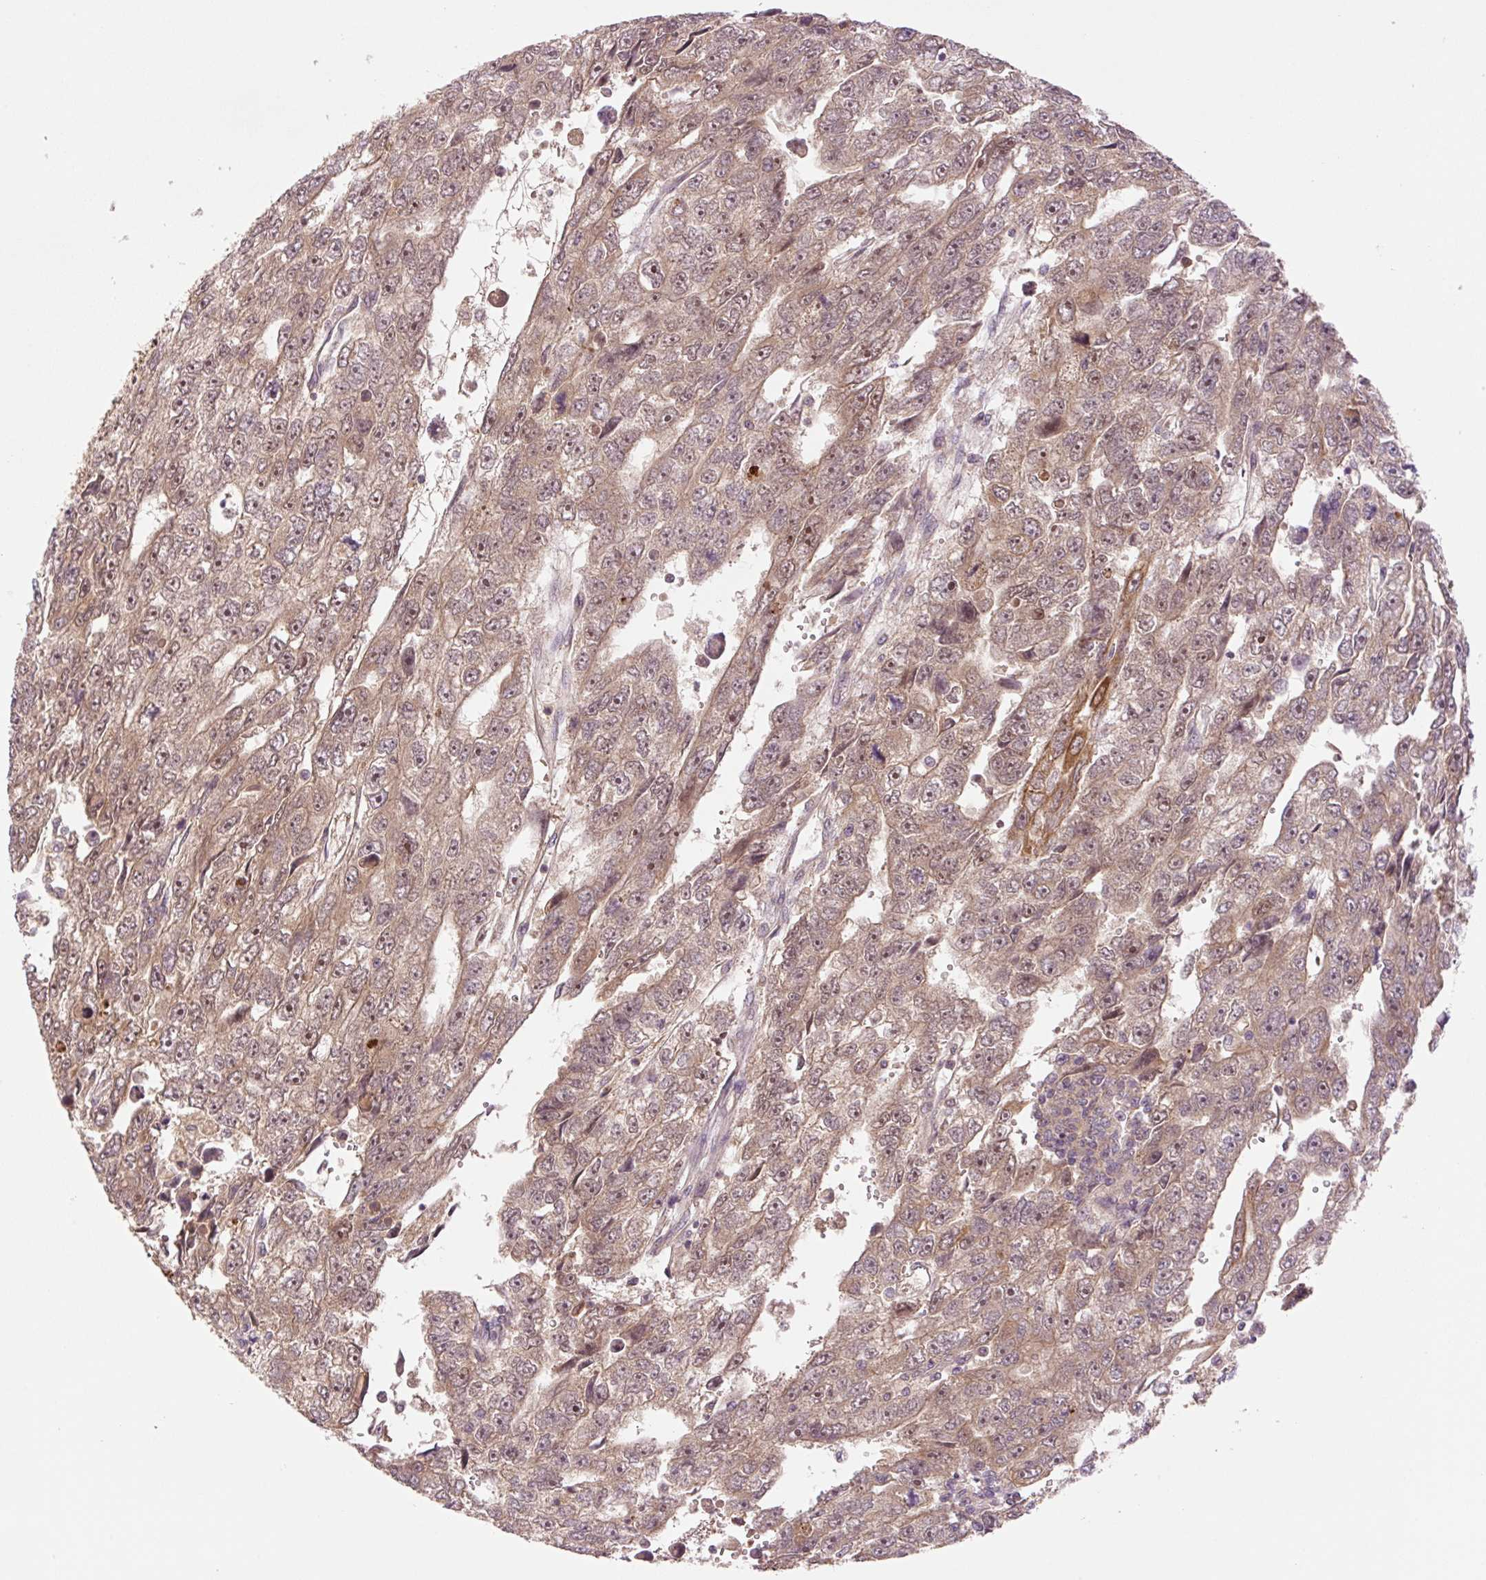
{"staining": {"intensity": "moderate", "quantity": ">75%", "location": "cytoplasmic/membranous,nuclear"}, "tissue": "testis cancer", "cell_type": "Tumor cells", "image_type": "cancer", "snomed": [{"axis": "morphology", "description": "Carcinoma, Embryonal, NOS"}, {"axis": "topography", "description": "Testis"}], "caption": "An IHC micrograph of tumor tissue is shown. Protein staining in brown labels moderate cytoplasmic/membranous and nuclear positivity in embryonal carcinoma (testis) within tumor cells.", "gene": "YJU2B", "patient": {"sex": "male", "age": 20}}